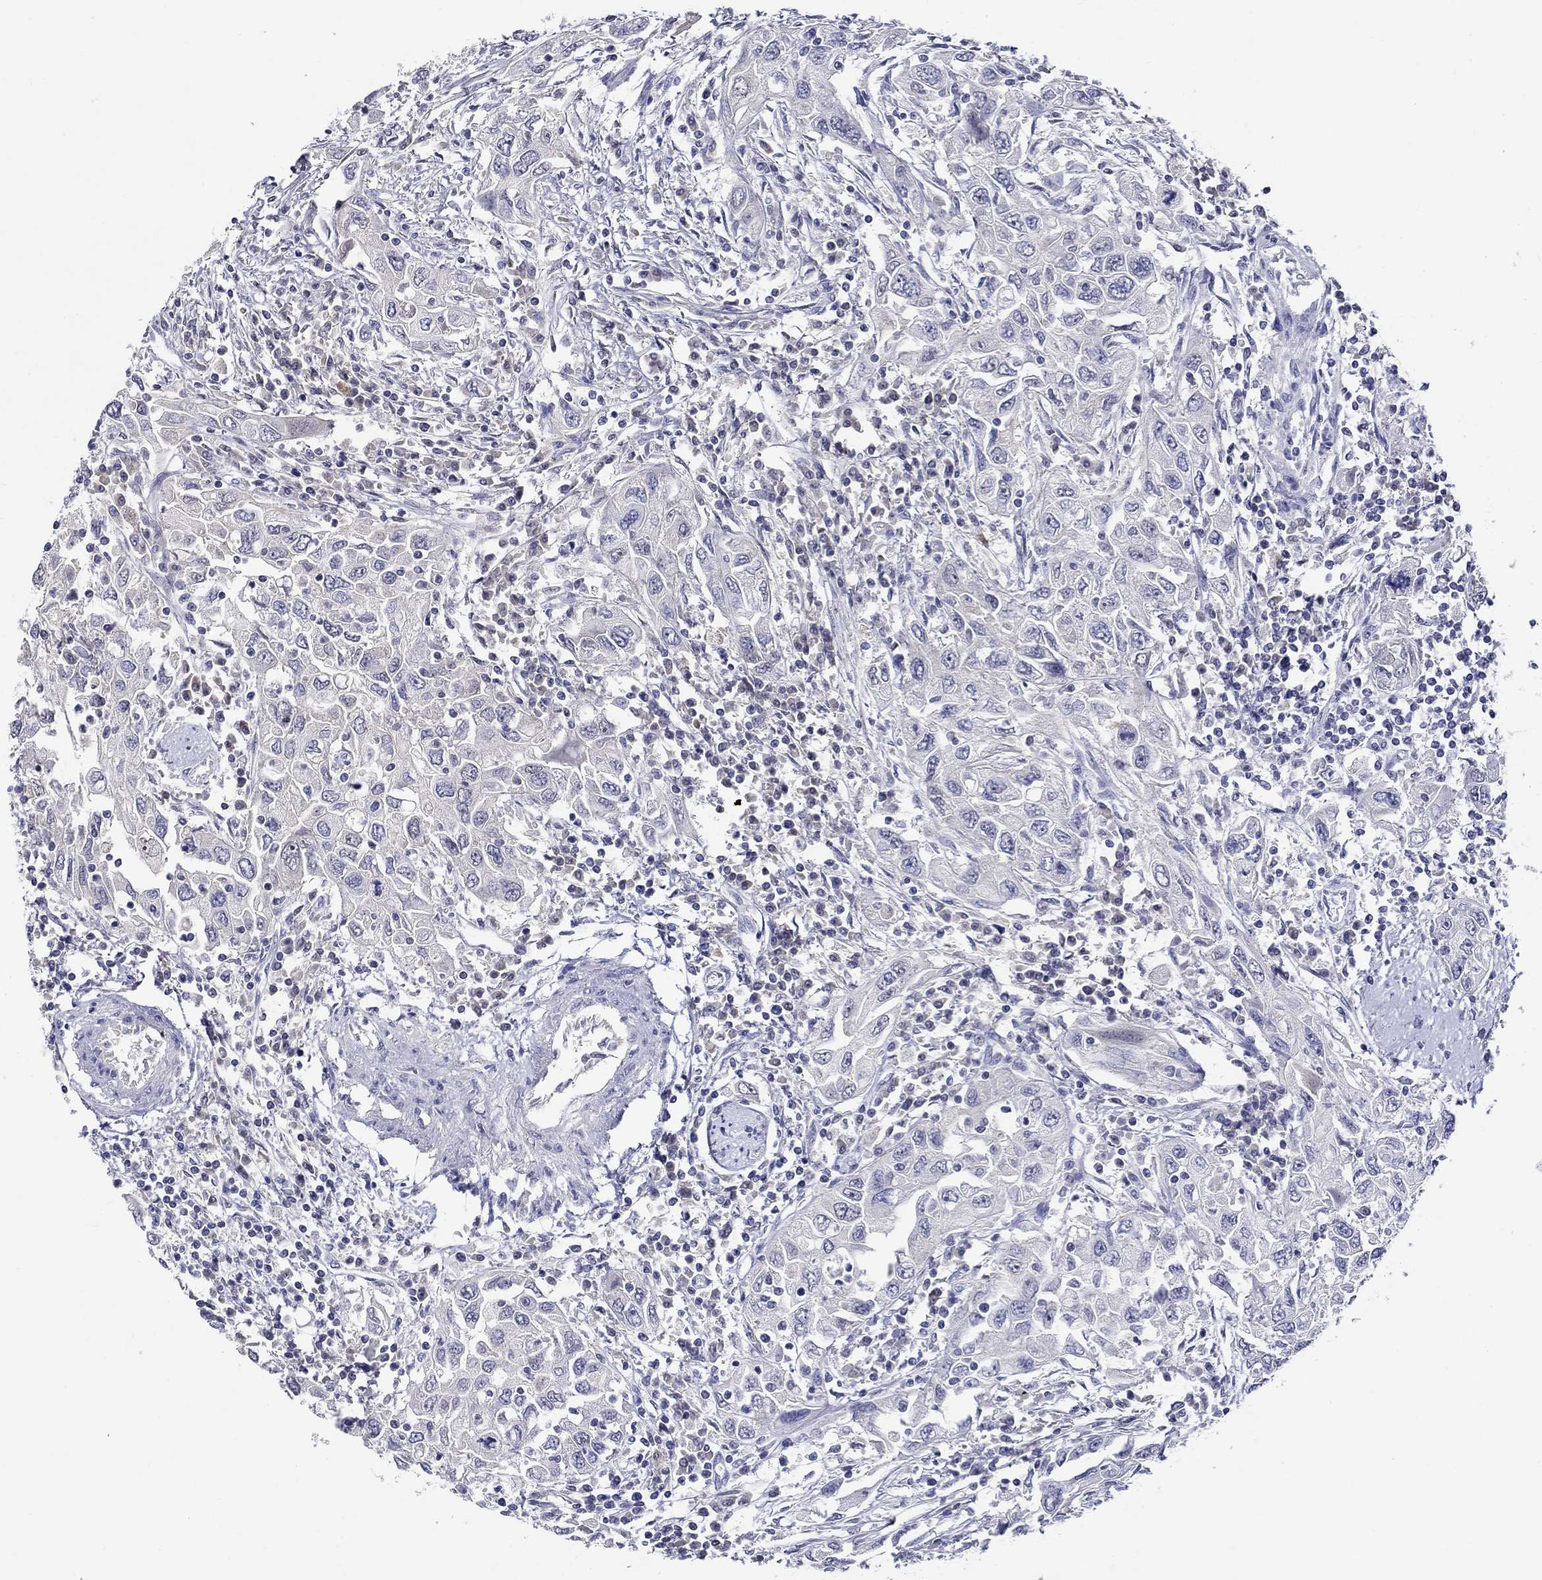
{"staining": {"intensity": "negative", "quantity": "none", "location": "none"}, "tissue": "urothelial cancer", "cell_type": "Tumor cells", "image_type": "cancer", "snomed": [{"axis": "morphology", "description": "Urothelial carcinoma, High grade"}, {"axis": "topography", "description": "Urinary bladder"}], "caption": "IHC micrograph of neoplastic tissue: human high-grade urothelial carcinoma stained with DAB shows no significant protein positivity in tumor cells. (Immunohistochemistry, brightfield microscopy, high magnification).", "gene": "SLC30A3", "patient": {"sex": "male", "age": 76}}